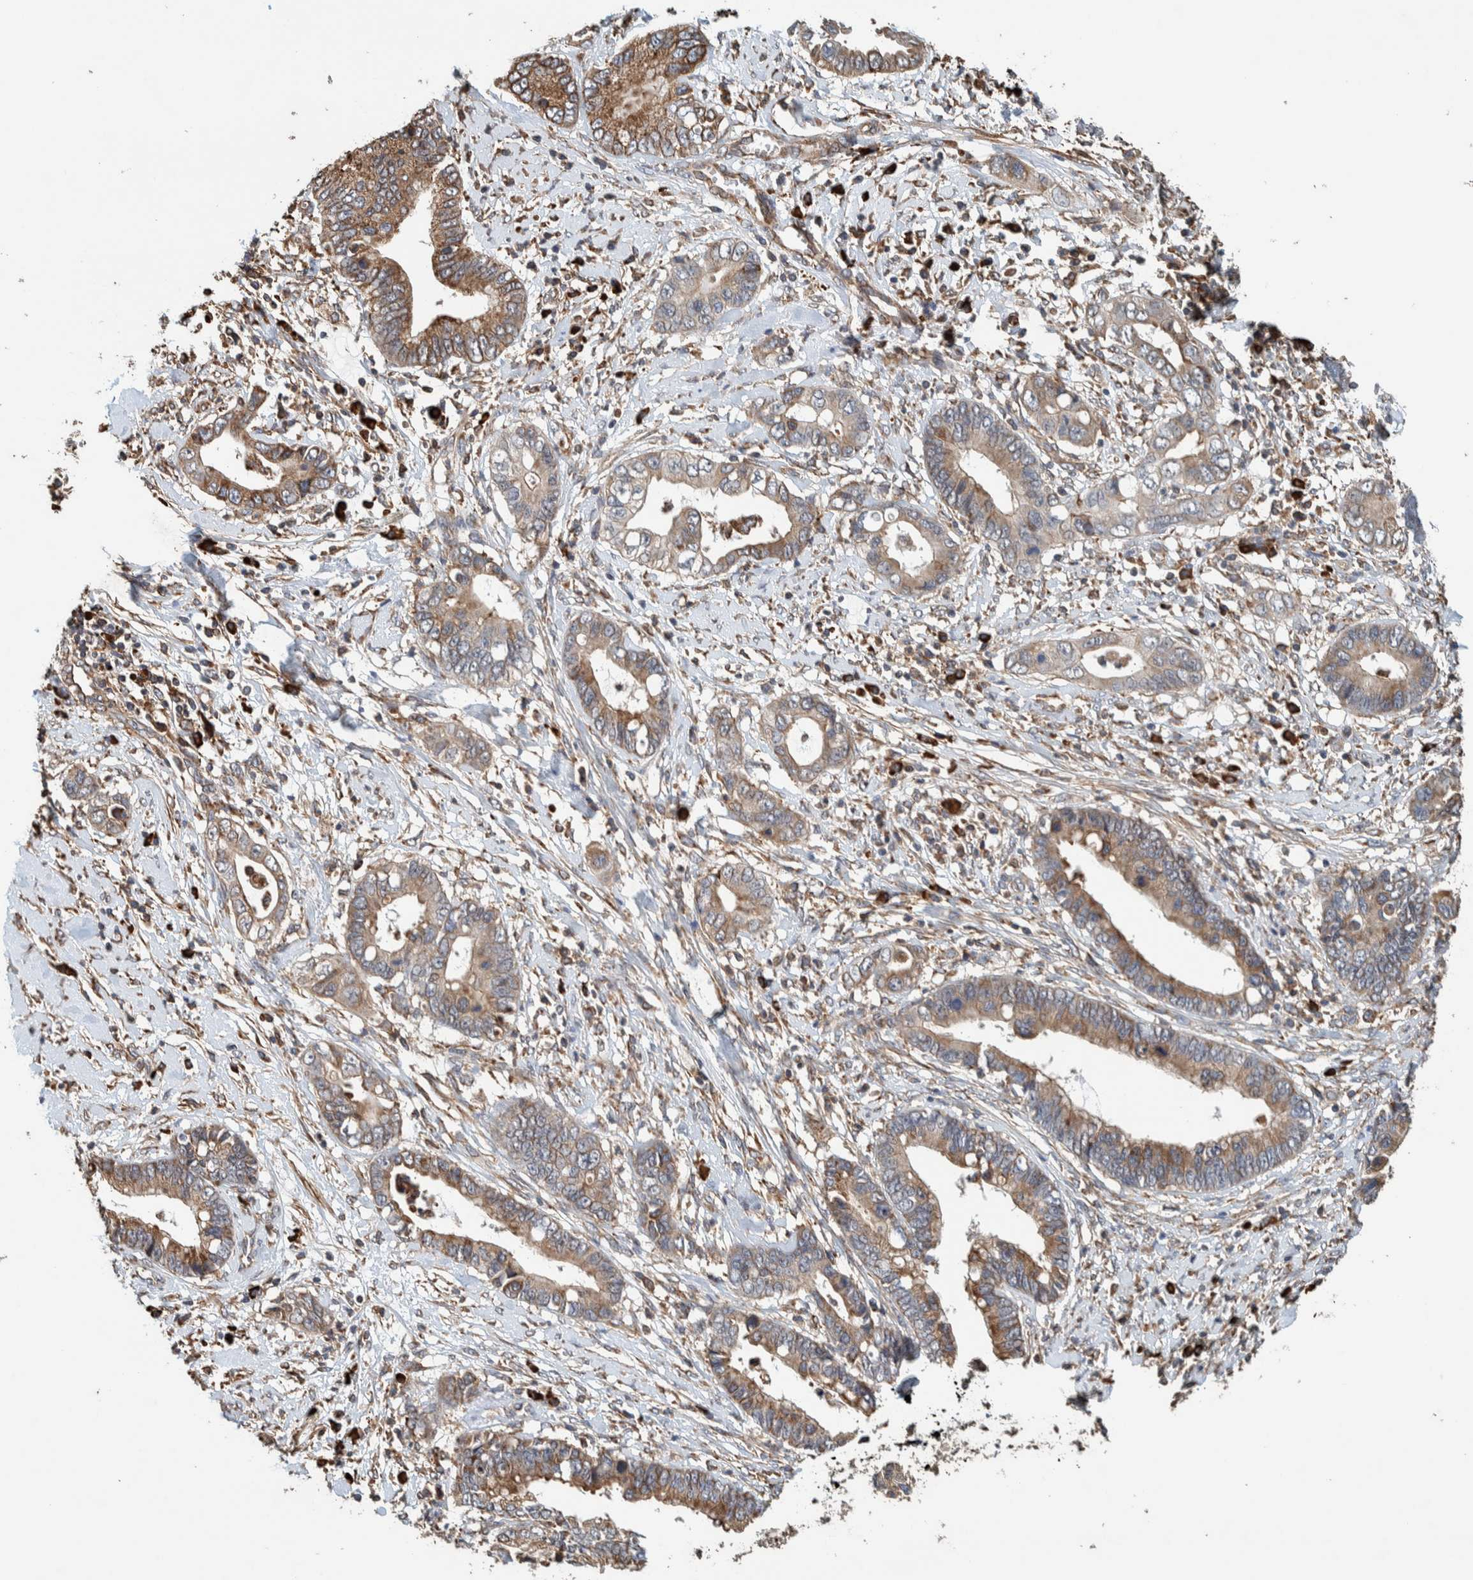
{"staining": {"intensity": "moderate", "quantity": ">75%", "location": "cytoplasmic/membranous"}, "tissue": "cervical cancer", "cell_type": "Tumor cells", "image_type": "cancer", "snomed": [{"axis": "morphology", "description": "Adenocarcinoma, NOS"}, {"axis": "topography", "description": "Cervix"}], "caption": "IHC of human cervical cancer (adenocarcinoma) displays medium levels of moderate cytoplasmic/membranous staining in about >75% of tumor cells. Nuclei are stained in blue.", "gene": "PLA2G3", "patient": {"sex": "female", "age": 44}}